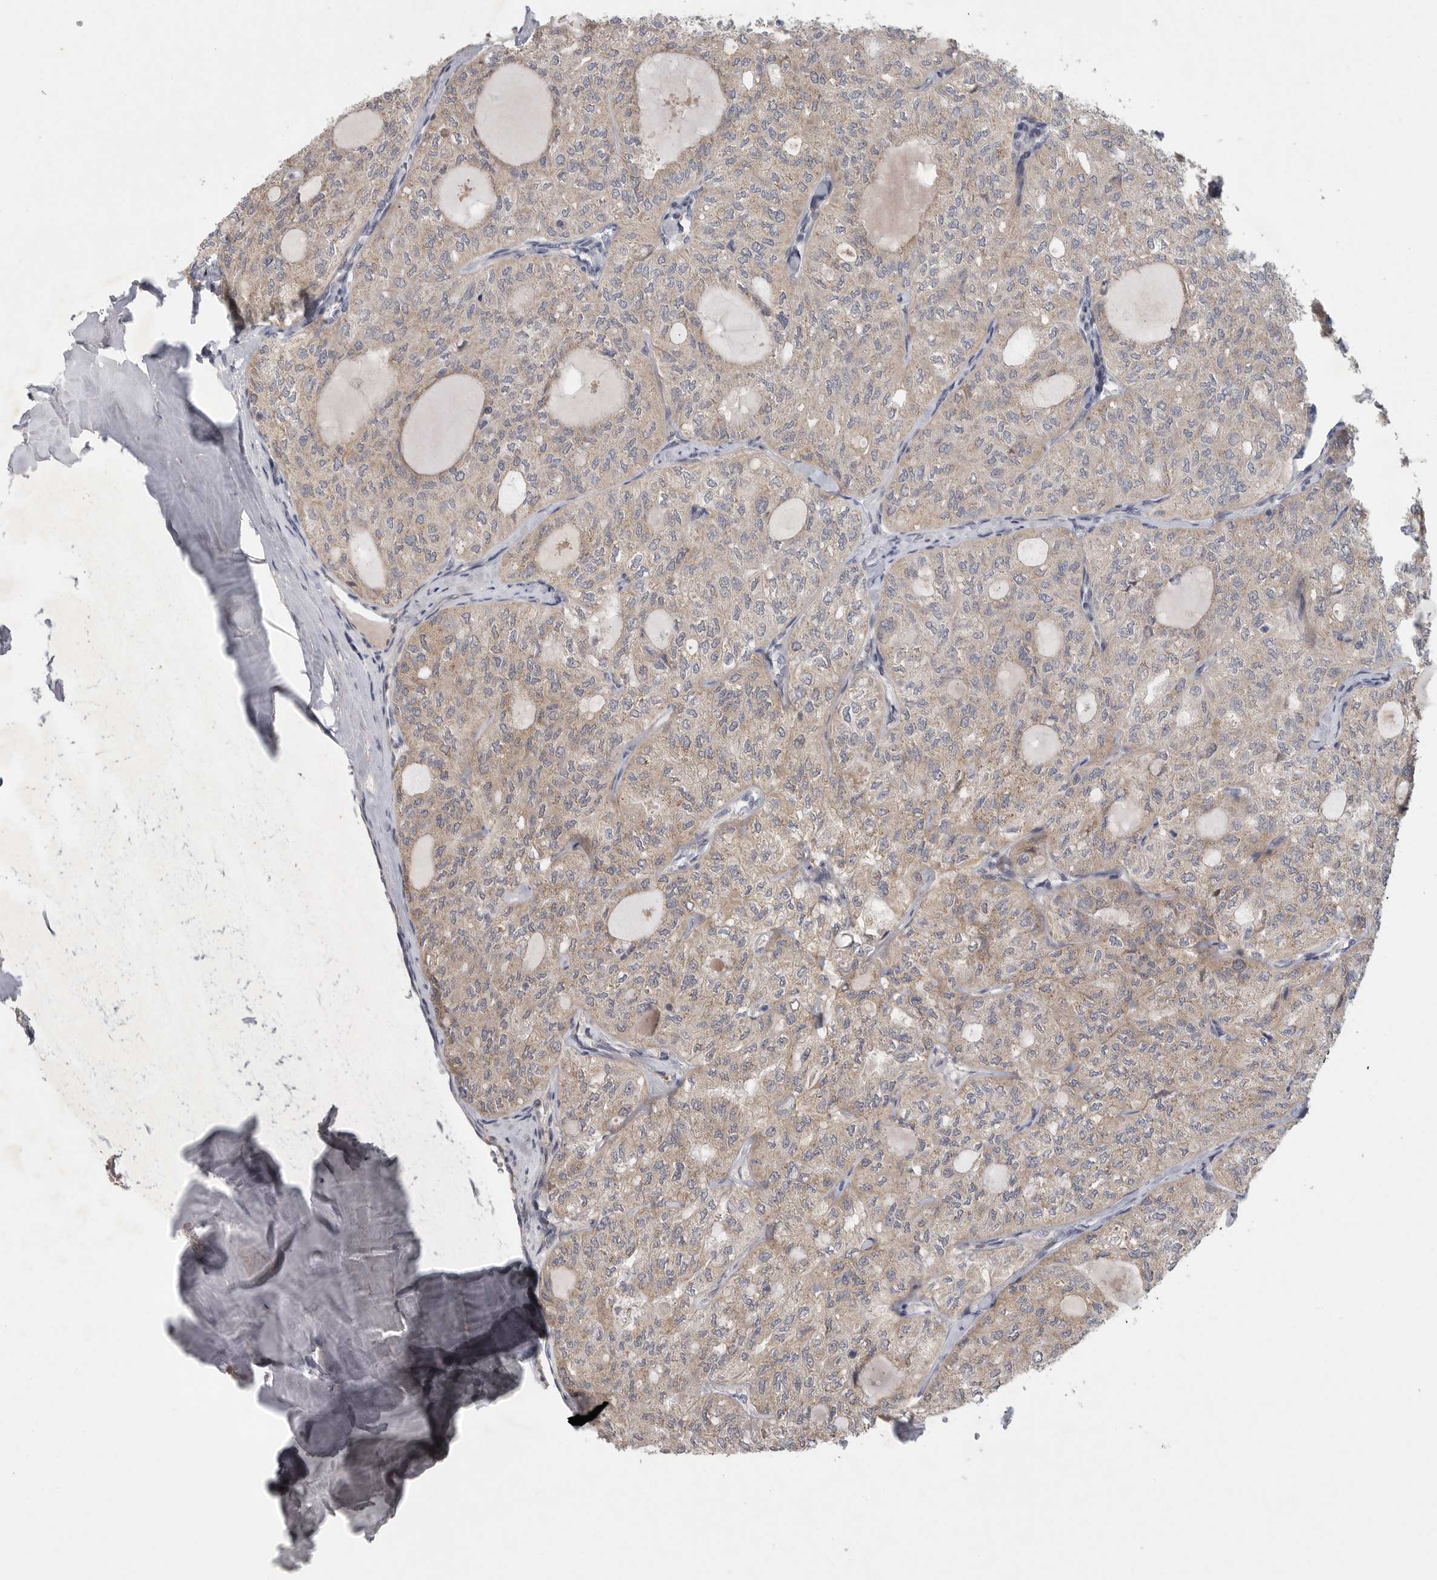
{"staining": {"intensity": "weak", "quantity": "<25%", "location": "cytoplasmic/membranous"}, "tissue": "thyroid cancer", "cell_type": "Tumor cells", "image_type": "cancer", "snomed": [{"axis": "morphology", "description": "Follicular adenoma carcinoma, NOS"}, {"axis": "topography", "description": "Thyroid gland"}], "caption": "IHC histopathology image of follicular adenoma carcinoma (thyroid) stained for a protein (brown), which reveals no positivity in tumor cells. (Stains: DAB (3,3'-diaminobenzidine) IHC with hematoxylin counter stain, Microscopy: brightfield microscopy at high magnification).", "gene": "FBXO43", "patient": {"sex": "male", "age": 75}}